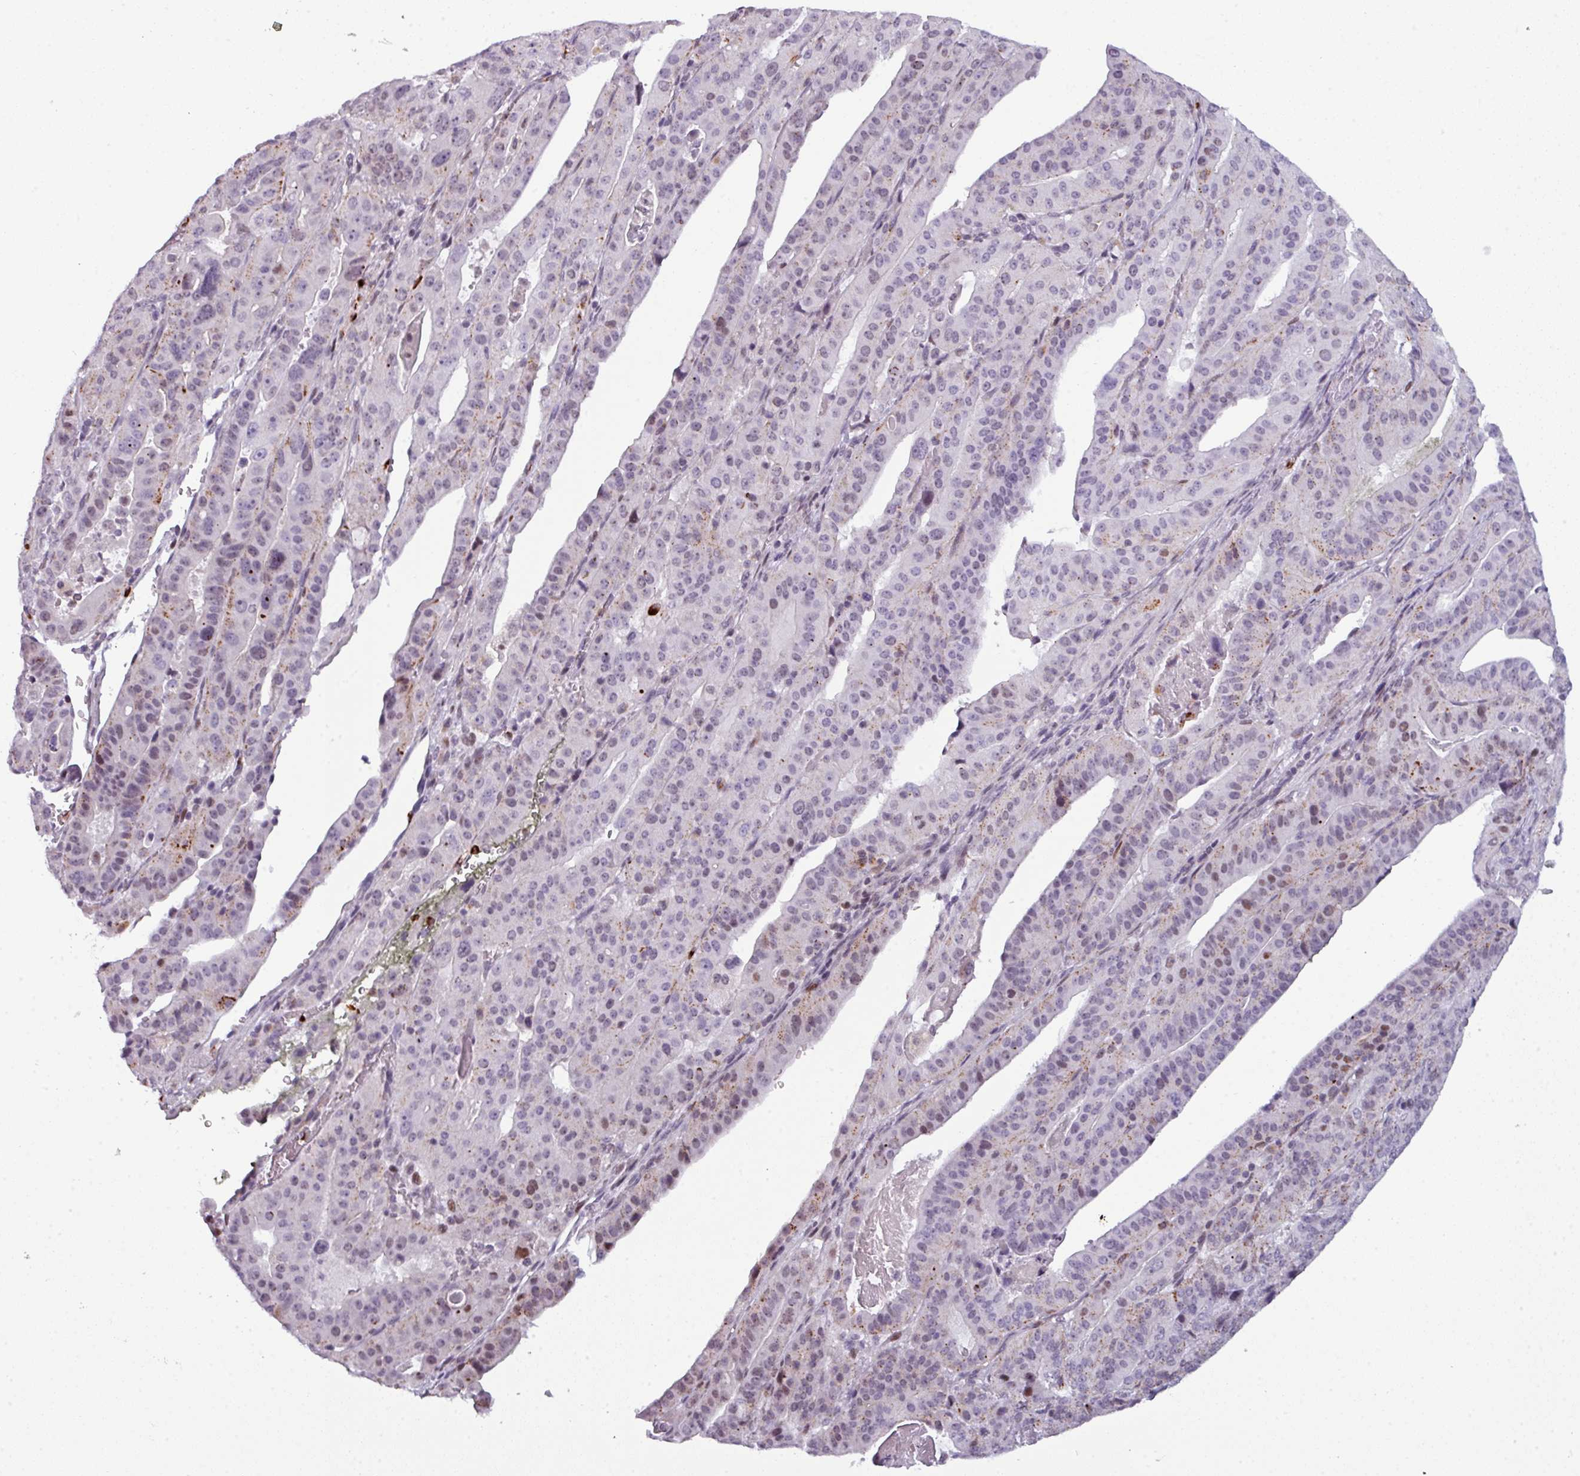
{"staining": {"intensity": "weak", "quantity": "<25%", "location": "cytoplasmic/membranous,nuclear"}, "tissue": "stomach cancer", "cell_type": "Tumor cells", "image_type": "cancer", "snomed": [{"axis": "morphology", "description": "Adenocarcinoma, NOS"}, {"axis": "topography", "description": "Stomach"}], "caption": "Protein analysis of adenocarcinoma (stomach) shows no significant staining in tumor cells.", "gene": "TMEFF1", "patient": {"sex": "male", "age": 48}}